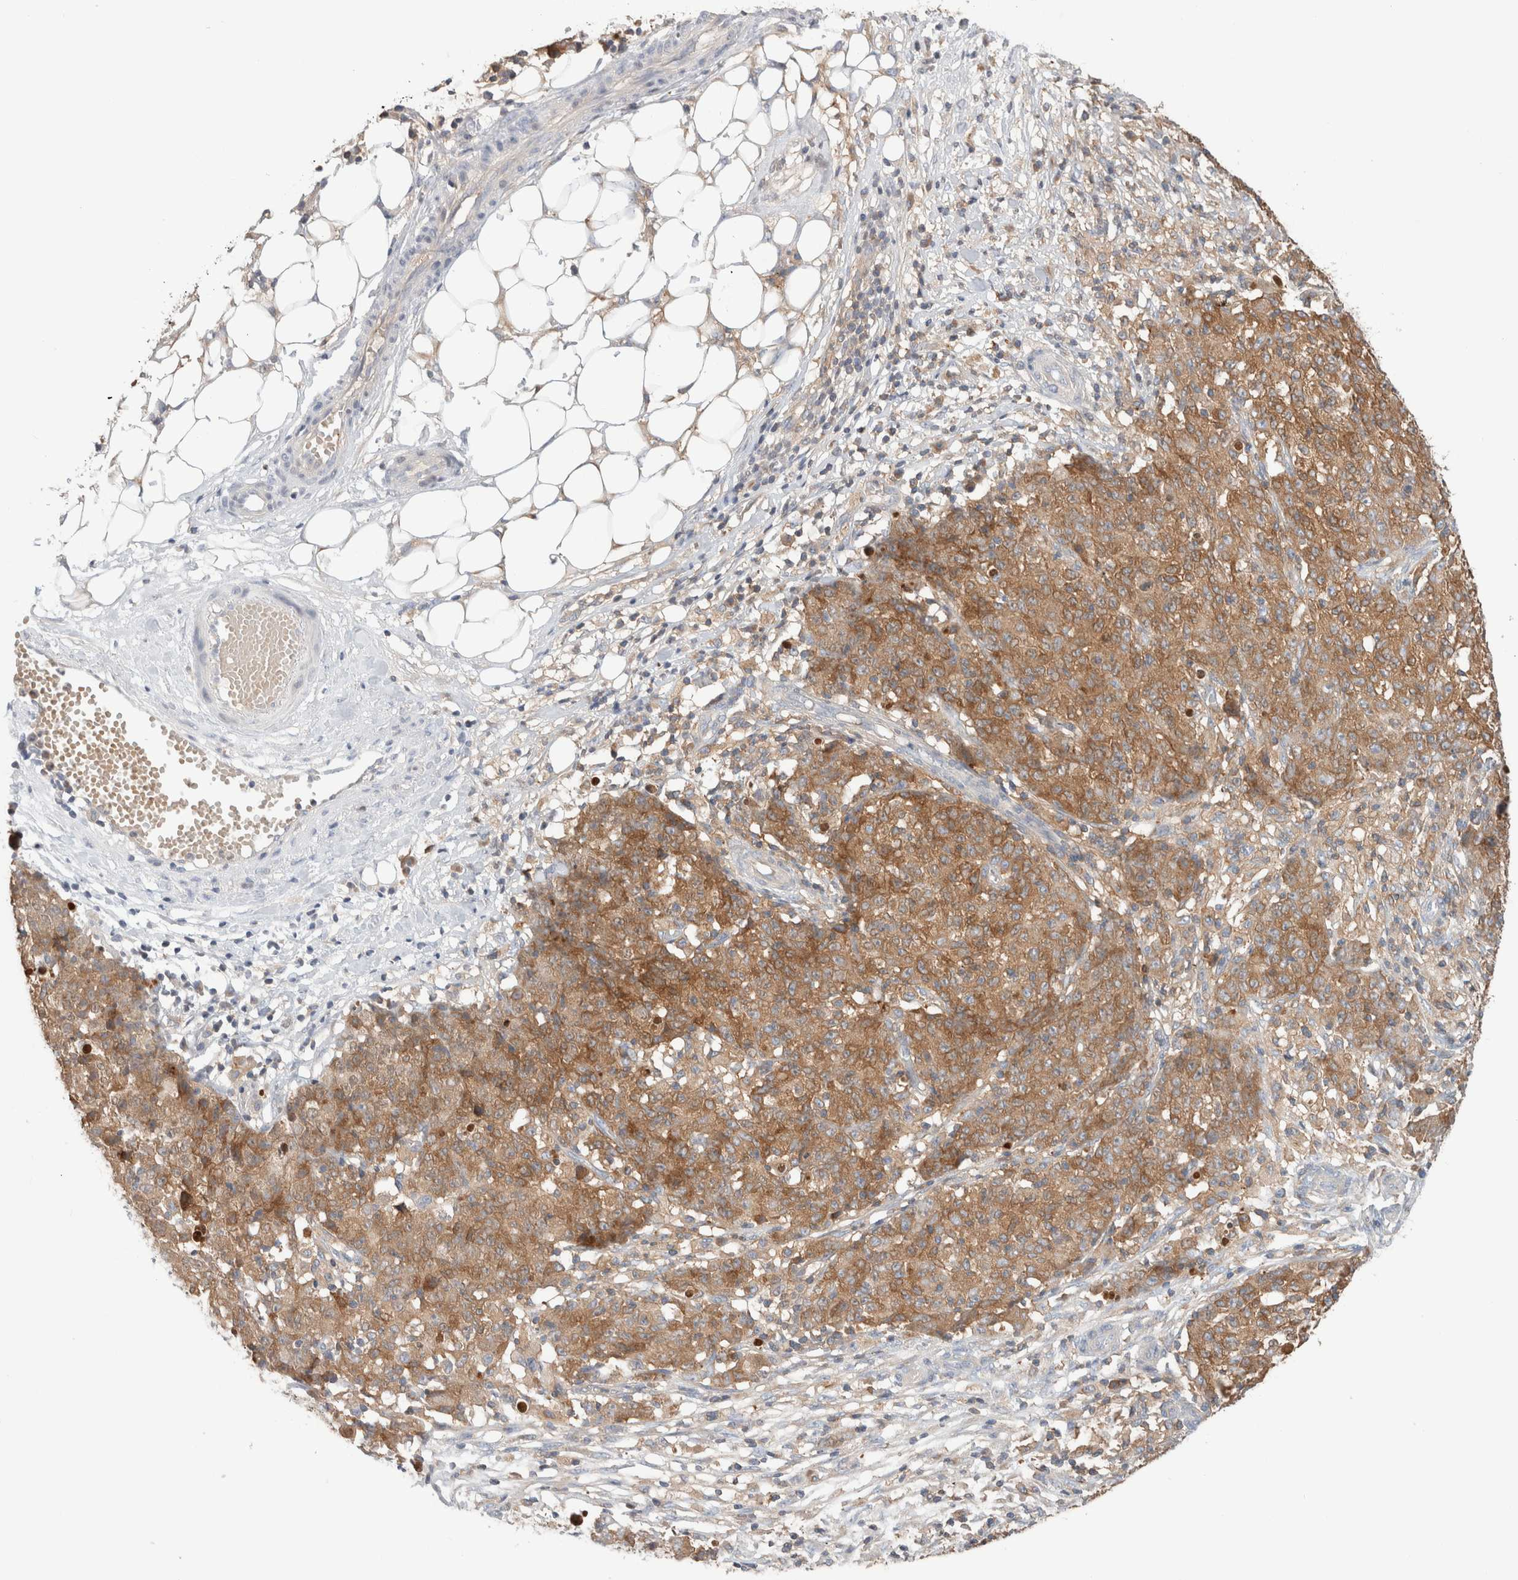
{"staining": {"intensity": "moderate", "quantity": ">75%", "location": "cytoplasmic/membranous"}, "tissue": "ovarian cancer", "cell_type": "Tumor cells", "image_type": "cancer", "snomed": [{"axis": "morphology", "description": "Carcinoma, endometroid"}, {"axis": "topography", "description": "Ovary"}], "caption": "Protein analysis of ovarian cancer (endometroid carcinoma) tissue reveals moderate cytoplasmic/membranous expression in about >75% of tumor cells.", "gene": "KLHL14", "patient": {"sex": "female", "age": 42}}